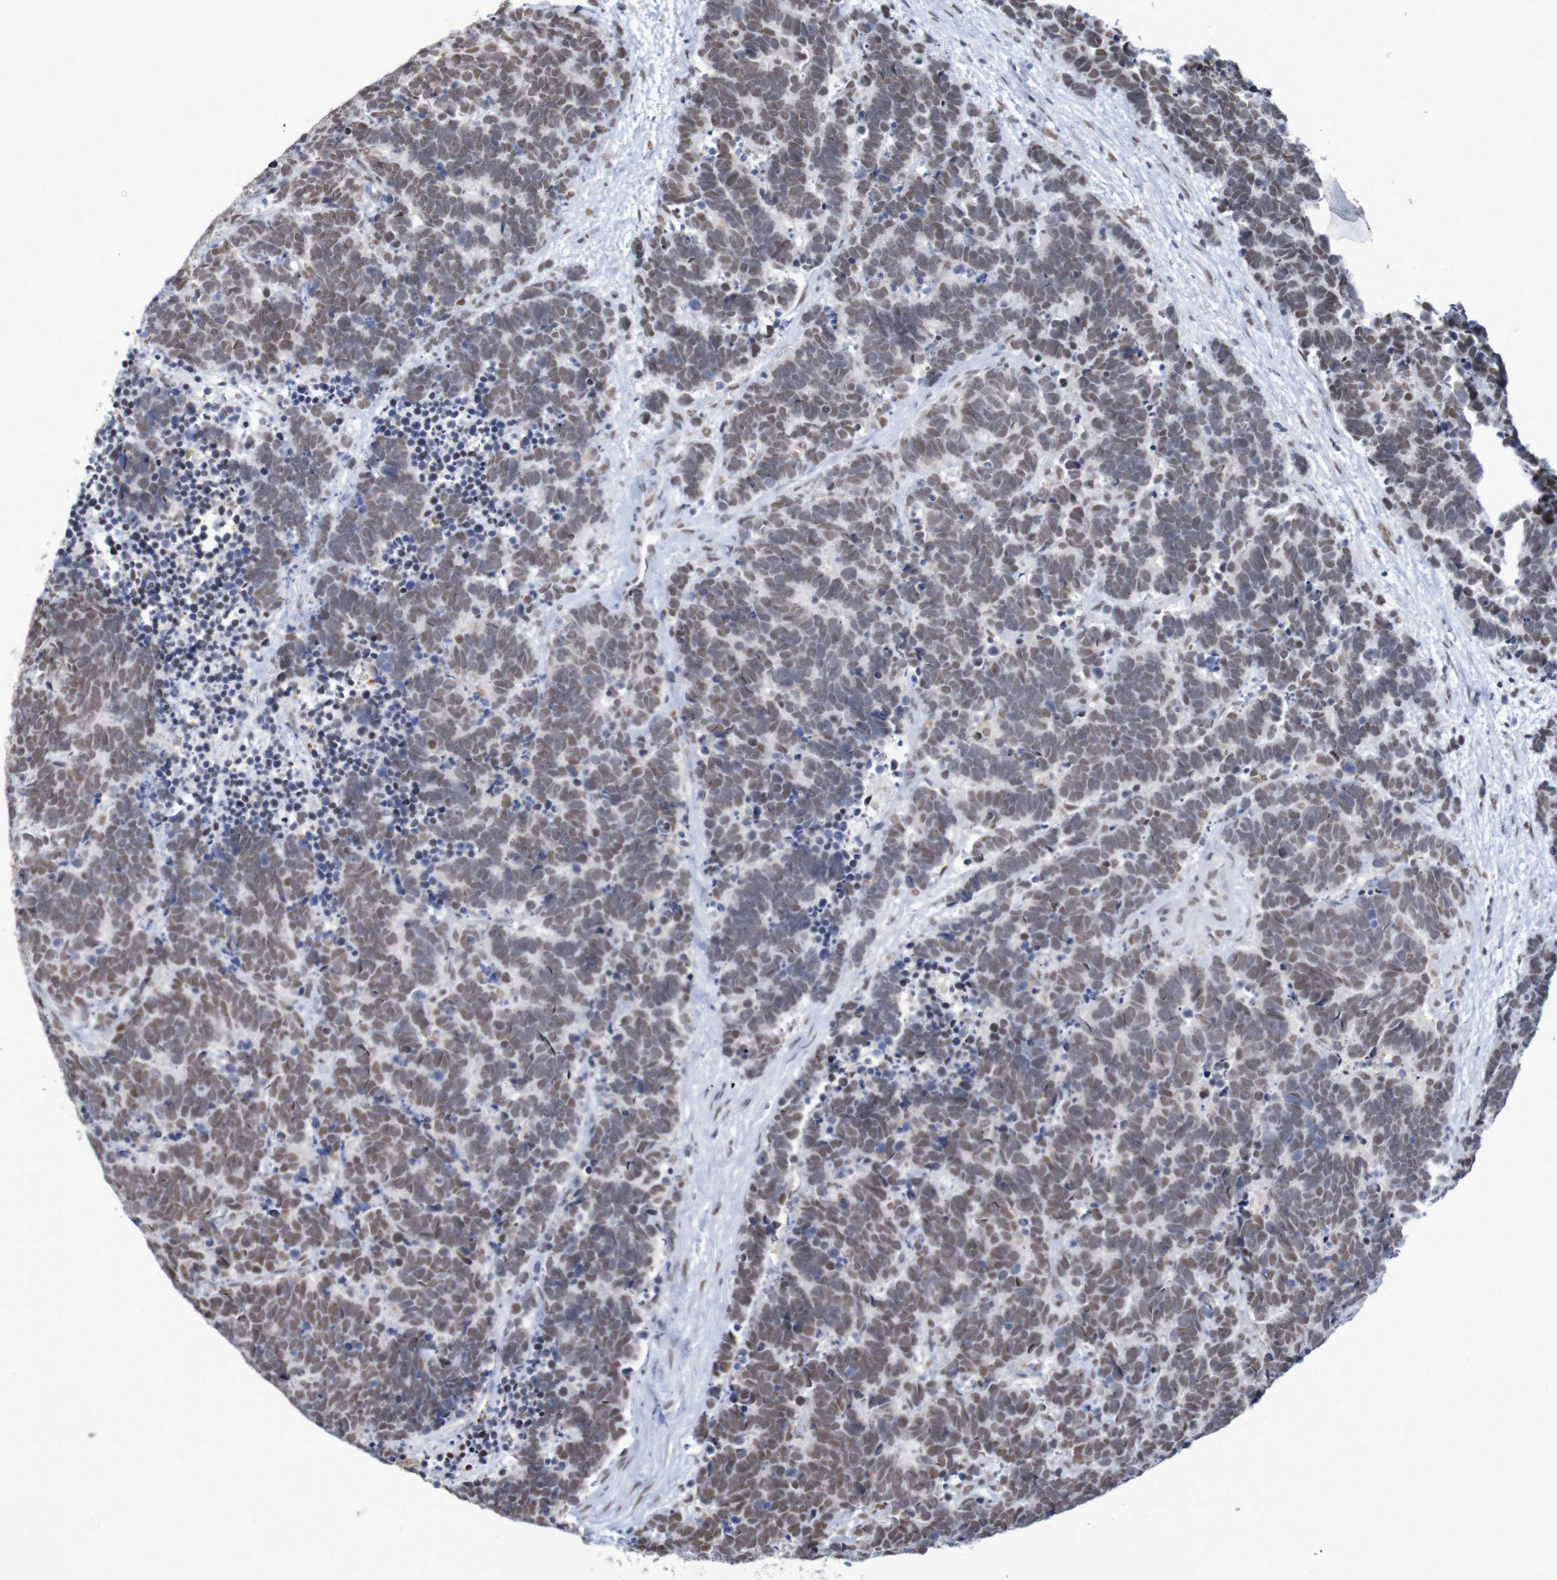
{"staining": {"intensity": "moderate", "quantity": "25%-75%", "location": "nuclear"}, "tissue": "carcinoid", "cell_type": "Tumor cells", "image_type": "cancer", "snomed": [{"axis": "morphology", "description": "Carcinoma, NOS"}, {"axis": "morphology", "description": "Carcinoid, malignant, NOS"}, {"axis": "topography", "description": "Urinary bladder"}], "caption": "This is a photomicrograph of immunohistochemistry staining of carcinoid, which shows moderate positivity in the nuclear of tumor cells.", "gene": "MRTFB", "patient": {"sex": "male", "age": 57}}